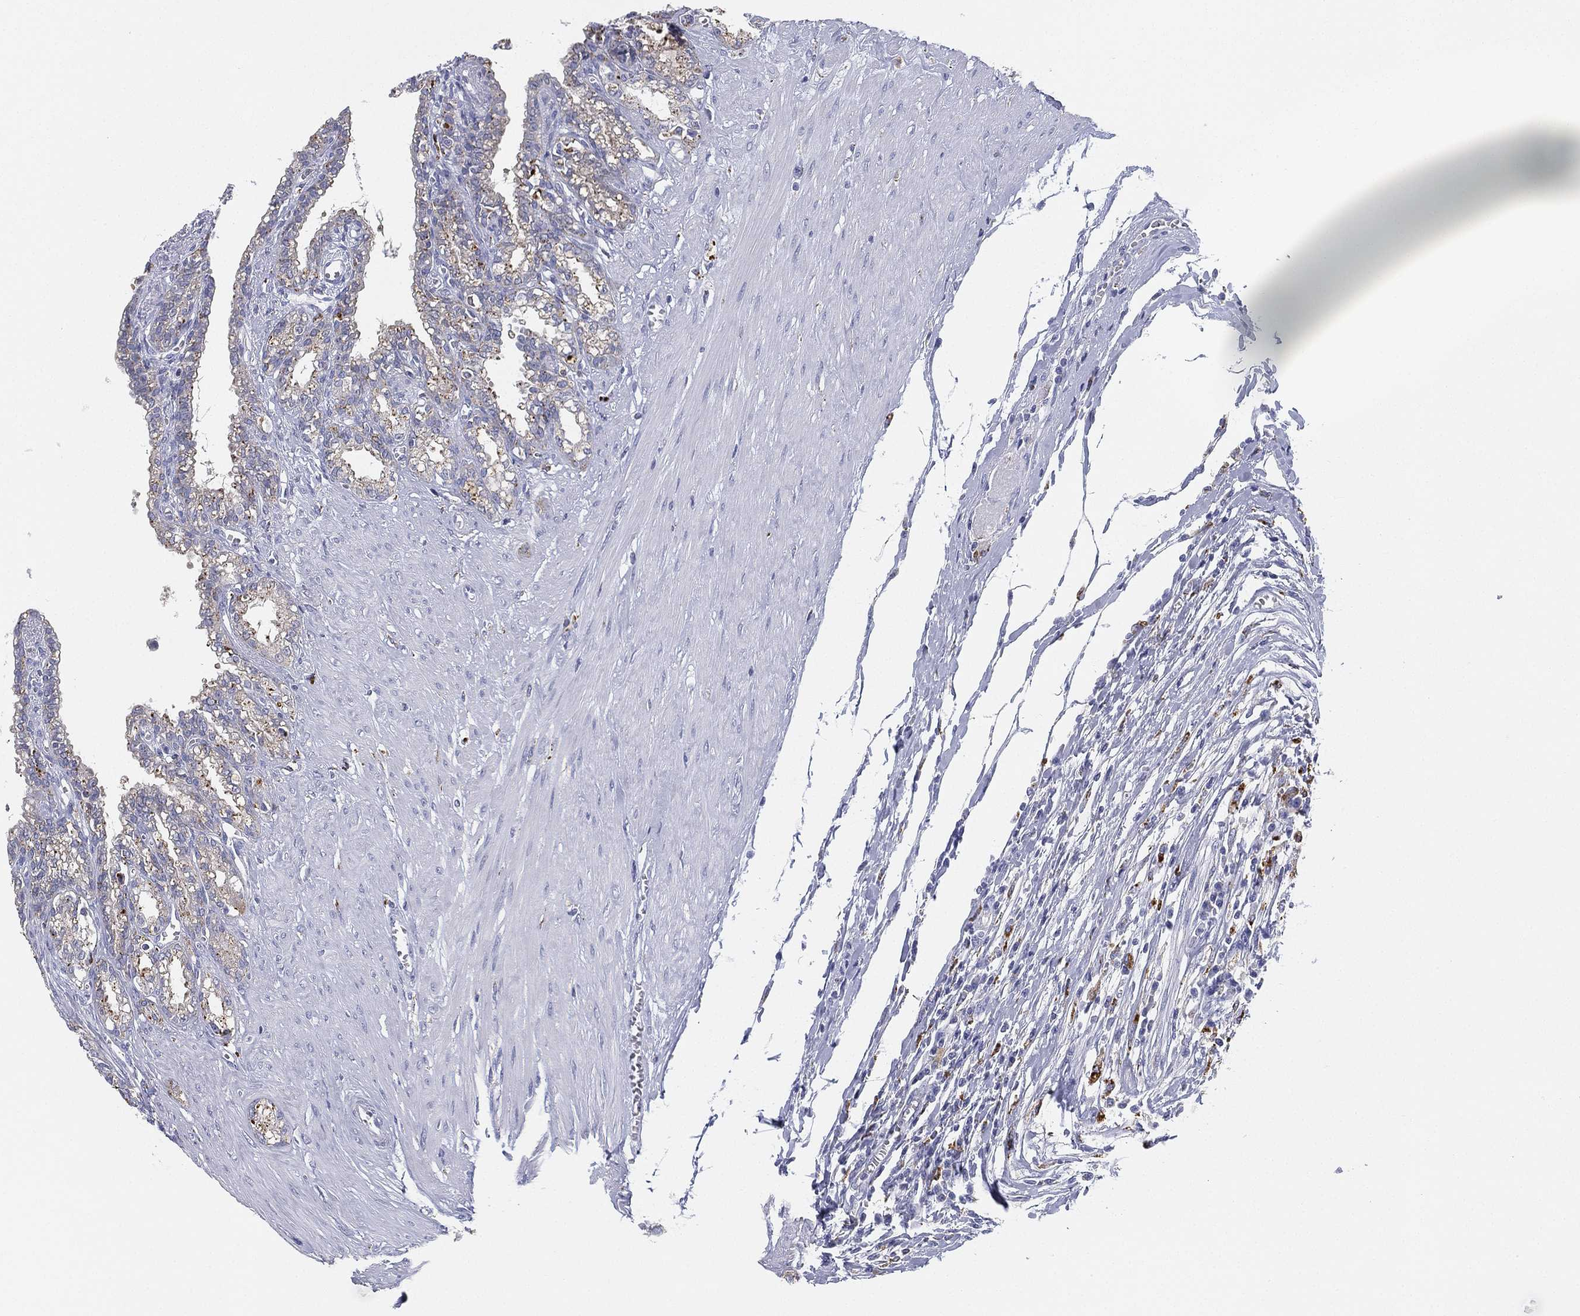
{"staining": {"intensity": "negative", "quantity": "none", "location": "none"}, "tissue": "seminal vesicle", "cell_type": "Glandular cells", "image_type": "normal", "snomed": [{"axis": "morphology", "description": "Normal tissue, NOS"}, {"axis": "morphology", "description": "Urothelial carcinoma, NOS"}, {"axis": "topography", "description": "Urinary bladder"}, {"axis": "topography", "description": "Seminal veicle"}], "caption": "This is an immunohistochemistry (IHC) photomicrograph of normal seminal vesicle. There is no staining in glandular cells.", "gene": "NPC2", "patient": {"sex": "male", "age": 76}}